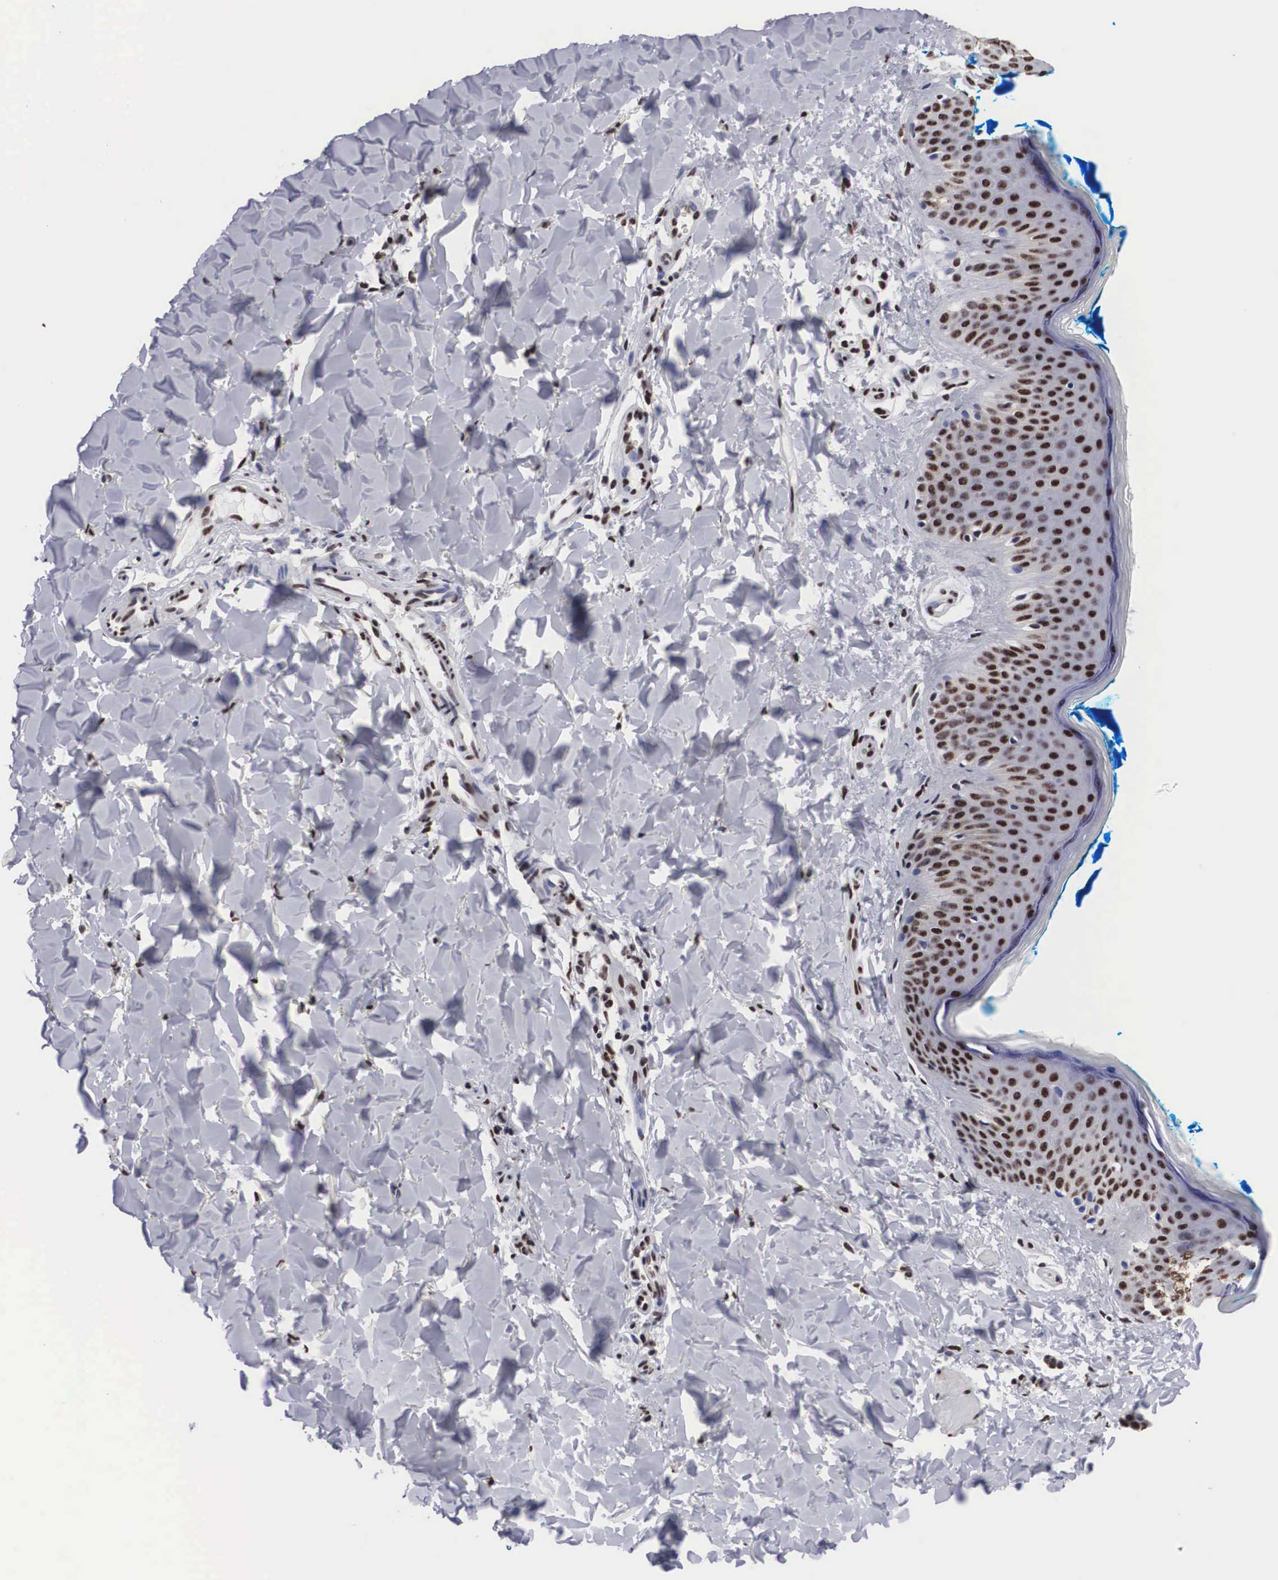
{"staining": {"intensity": "moderate", "quantity": ">75%", "location": "nuclear"}, "tissue": "skin", "cell_type": "Fibroblasts", "image_type": "normal", "snomed": [{"axis": "morphology", "description": "Normal tissue, NOS"}, {"axis": "topography", "description": "Skin"}], "caption": "The photomicrograph exhibits immunohistochemical staining of normal skin. There is moderate nuclear staining is appreciated in about >75% of fibroblasts.", "gene": "ACIN1", "patient": {"sex": "female", "age": 17}}